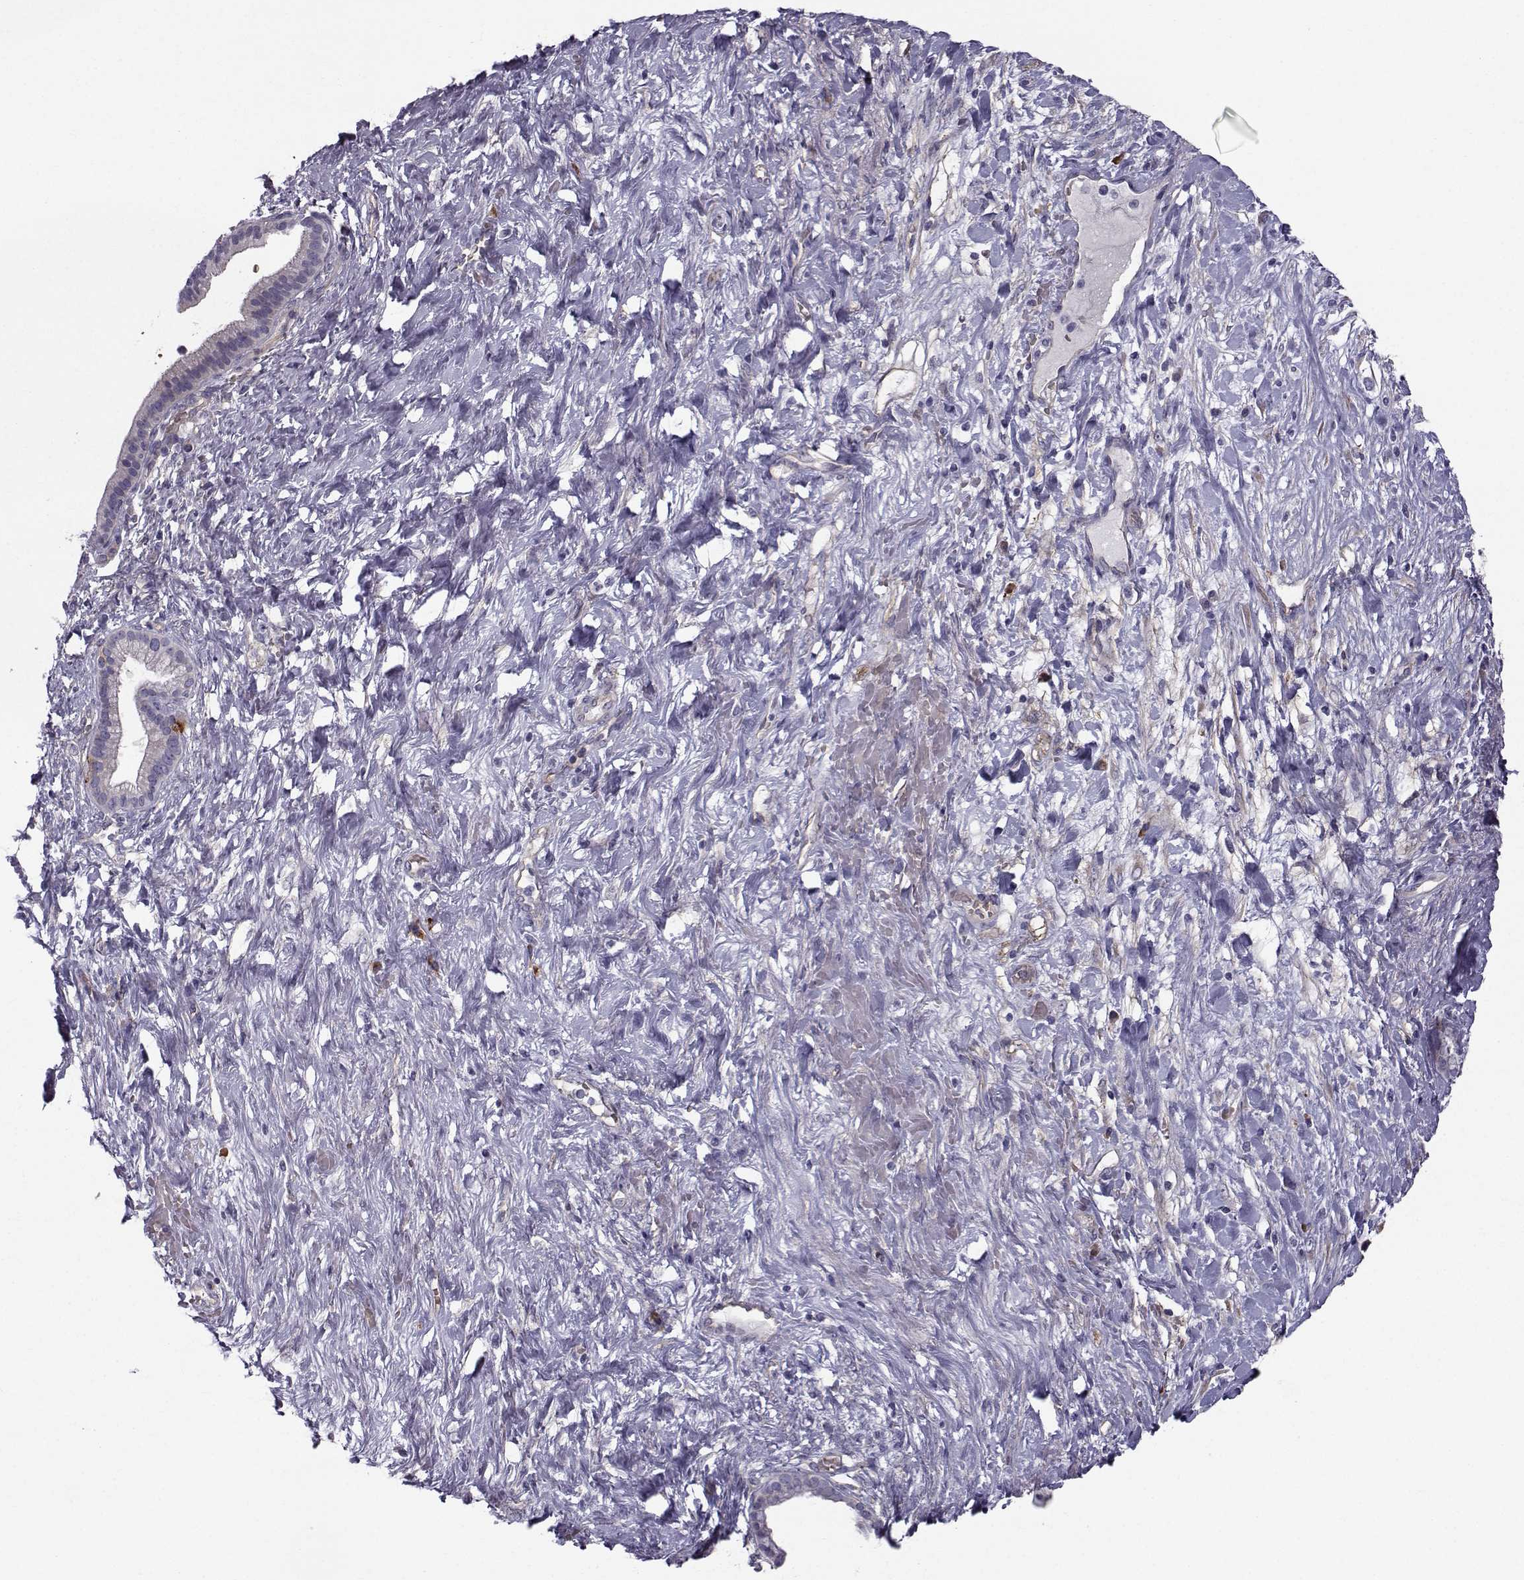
{"staining": {"intensity": "negative", "quantity": "none", "location": "none"}, "tissue": "pancreatic cancer", "cell_type": "Tumor cells", "image_type": "cancer", "snomed": [{"axis": "morphology", "description": "Adenocarcinoma, NOS"}, {"axis": "topography", "description": "Pancreas"}], "caption": "High magnification brightfield microscopy of pancreatic cancer (adenocarcinoma) stained with DAB (brown) and counterstained with hematoxylin (blue): tumor cells show no significant expression.", "gene": "QPCT", "patient": {"sex": "male", "age": 44}}